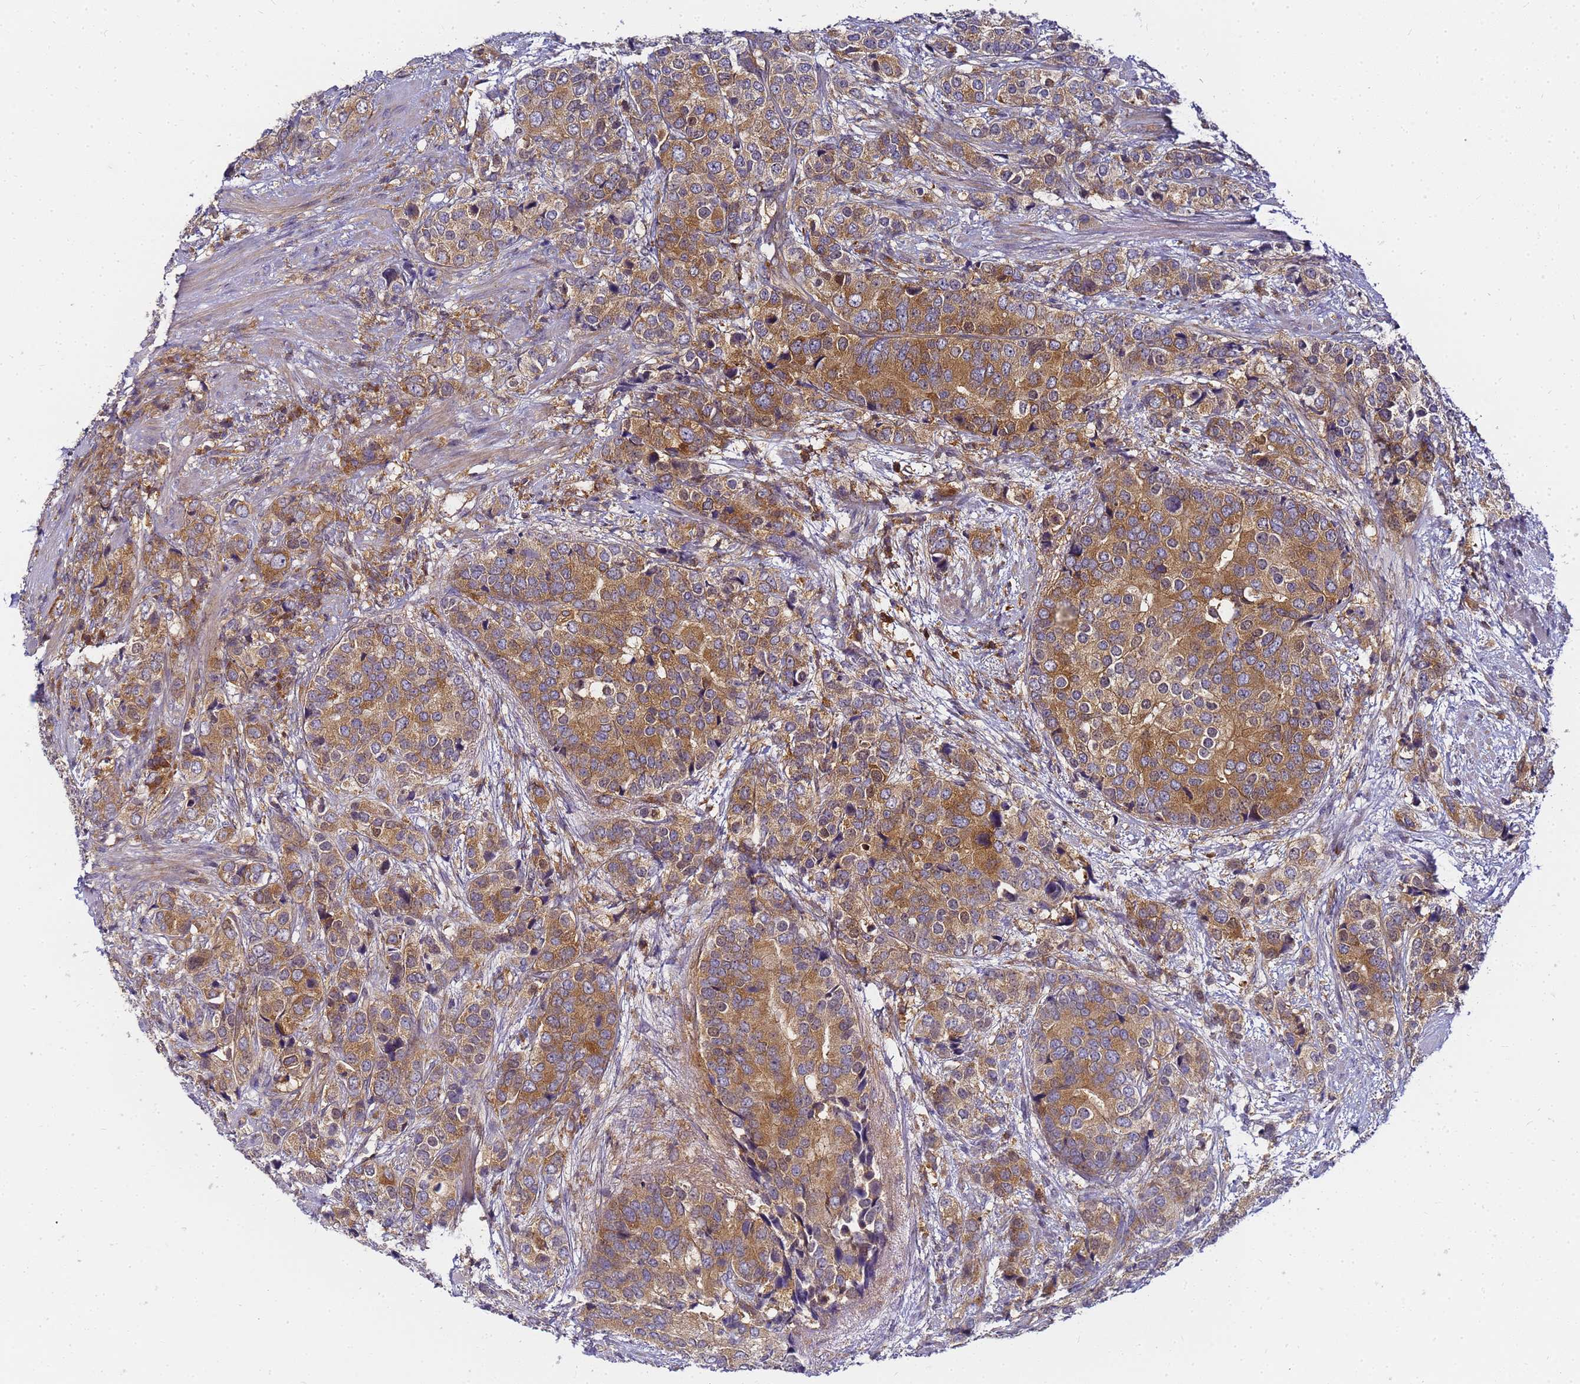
{"staining": {"intensity": "strong", "quantity": ">75%", "location": "cytoplasmic/membranous"}, "tissue": "prostate cancer", "cell_type": "Tumor cells", "image_type": "cancer", "snomed": [{"axis": "morphology", "description": "Adenocarcinoma, High grade"}, {"axis": "topography", "description": "Prostate"}], "caption": "Immunohistochemistry of adenocarcinoma (high-grade) (prostate) reveals high levels of strong cytoplasmic/membranous staining in approximately >75% of tumor cells.", "gene": "CHM", "patient": {"sex": "male", "age": 62}}